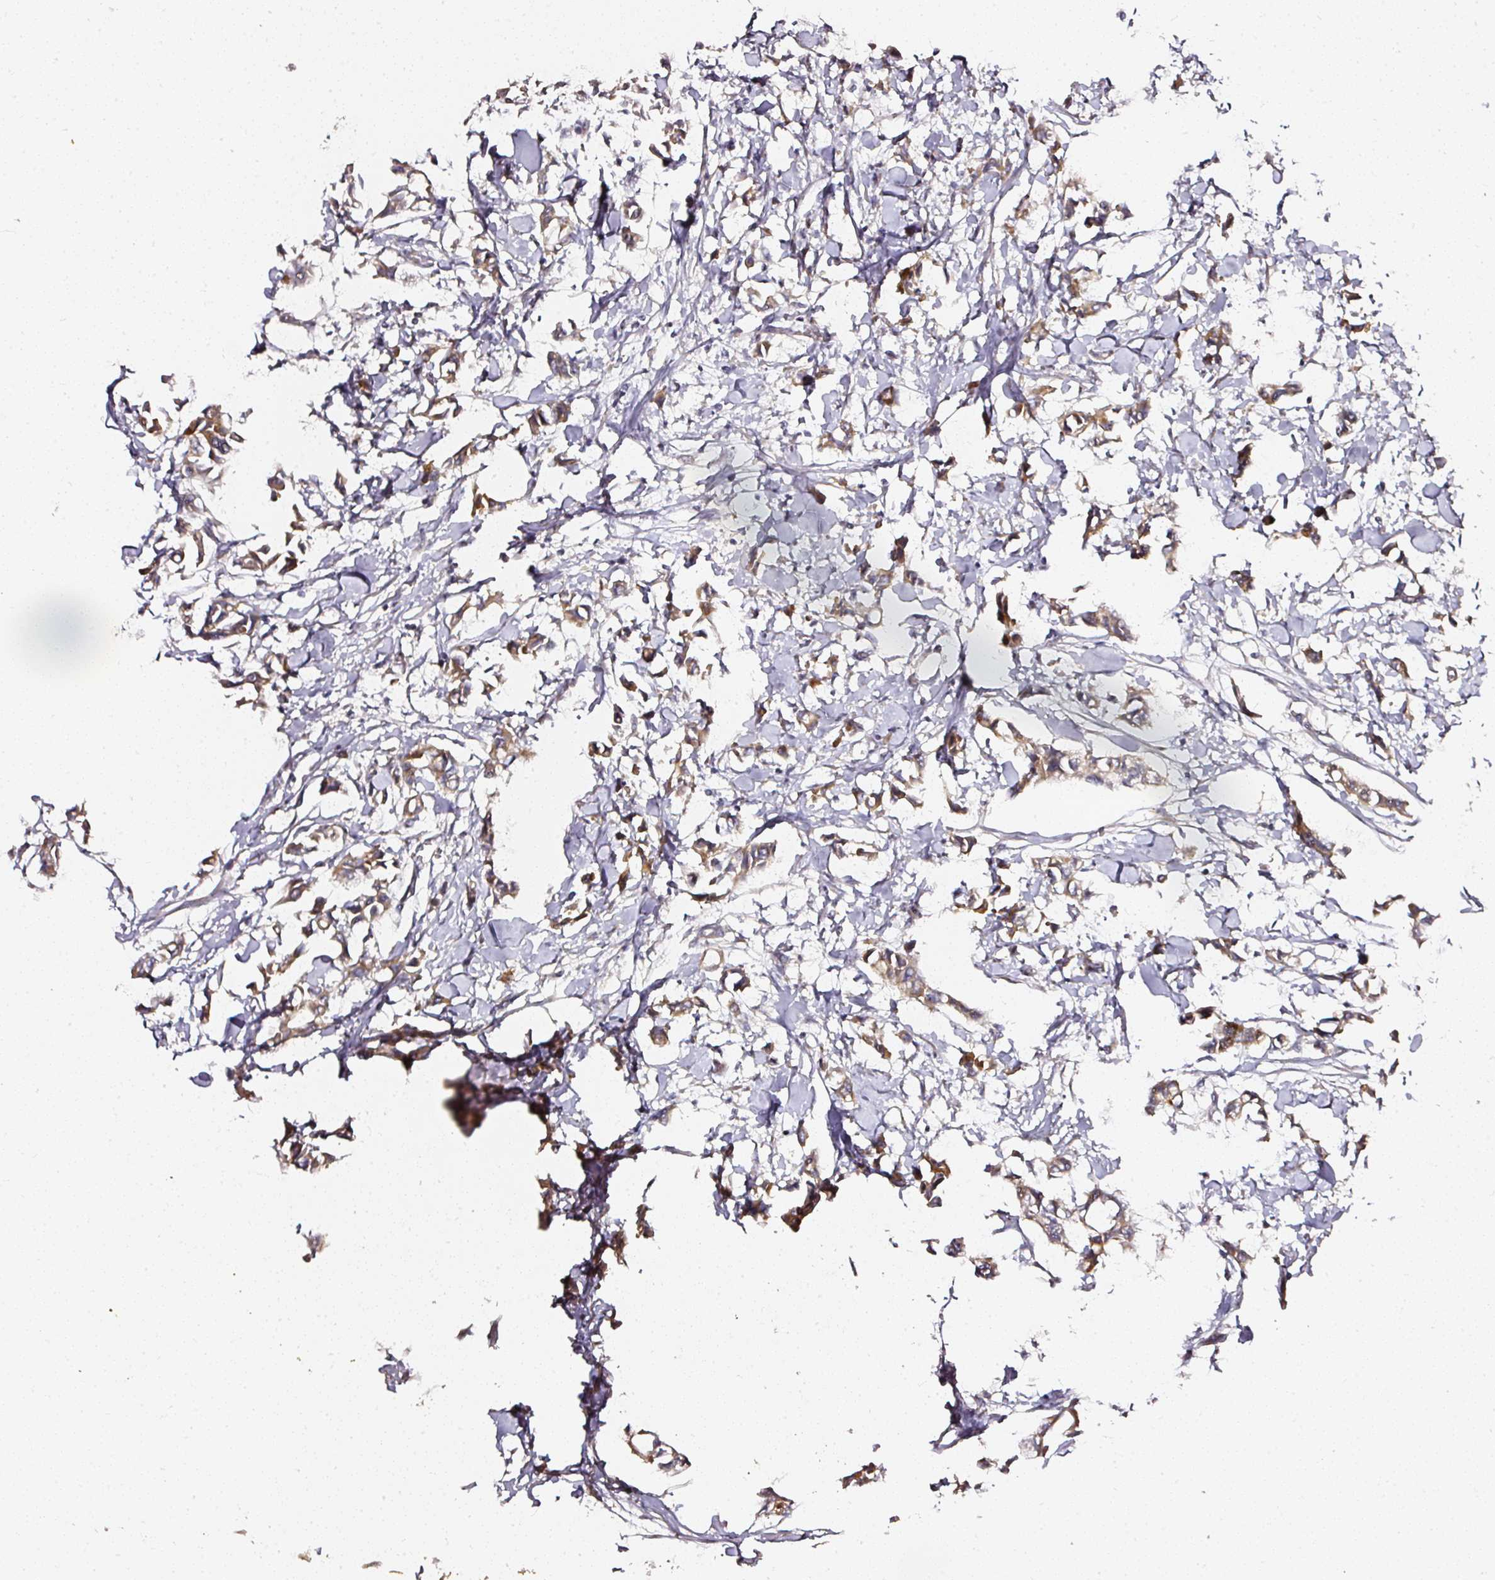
{"staining": {"intensity": "moderate", "quantity": ">75%", "location": "cytoplasmic/membranous"}, "tissue": "breast cancer", "cell_type": "Tumor cells", "image_type": "cancer", "snomed": [{"axis": "morphology", "description": "Duct carcinoma"}, {"axis": "topography", "description": "Breast"}], "caption": "Tumor cells show medium levels of moderate cytoplasmic/membranous staining in approximately >75% of cells in human invasive ductal carcinoma (breast).", "gene": "NTRK1", "patient": {"sex": "female", "age": 41}}